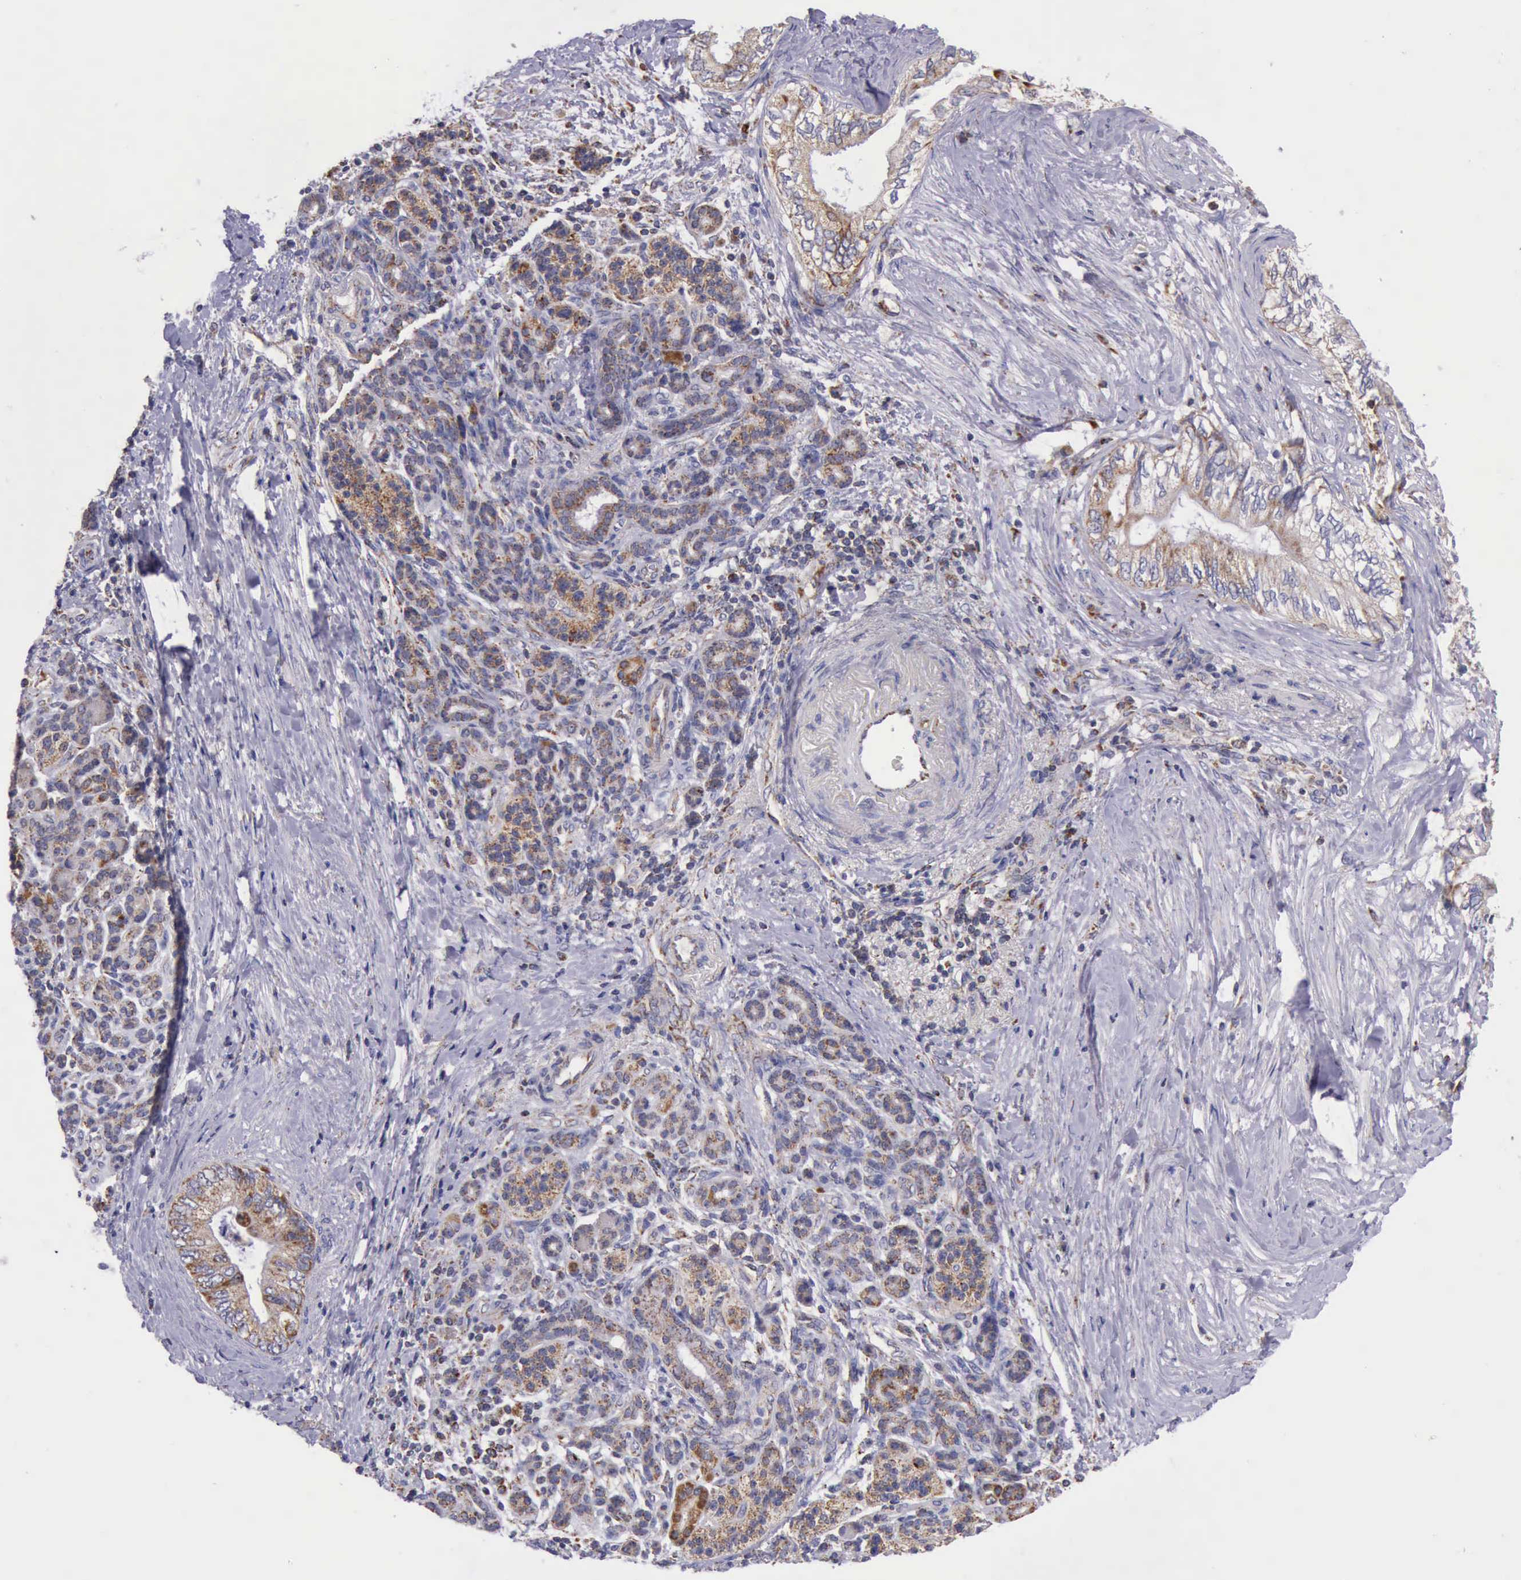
{"staining": {"intensity": "moderate", "quantity": ">75%", "location": "cytoplasmic/membranous"}, "tissue": "pancreatic cancer", "cell_type": "Tumor cells", "image_type": "cancer", "snomed": [{"axis": "morphology", "description": "Adenocarcinoma, NOS"}, {"axis": "topography", "description": "Pancreas"}], "caption": "Immunohistochemical staining of pancreatic adenocarcinoma demonstrates medium levels of moderate cytoplasmic/membranous staining in approximately >75% of tumor cells.", "gene": "TXN2", "patient": {"sex": "female", "age": 66}}